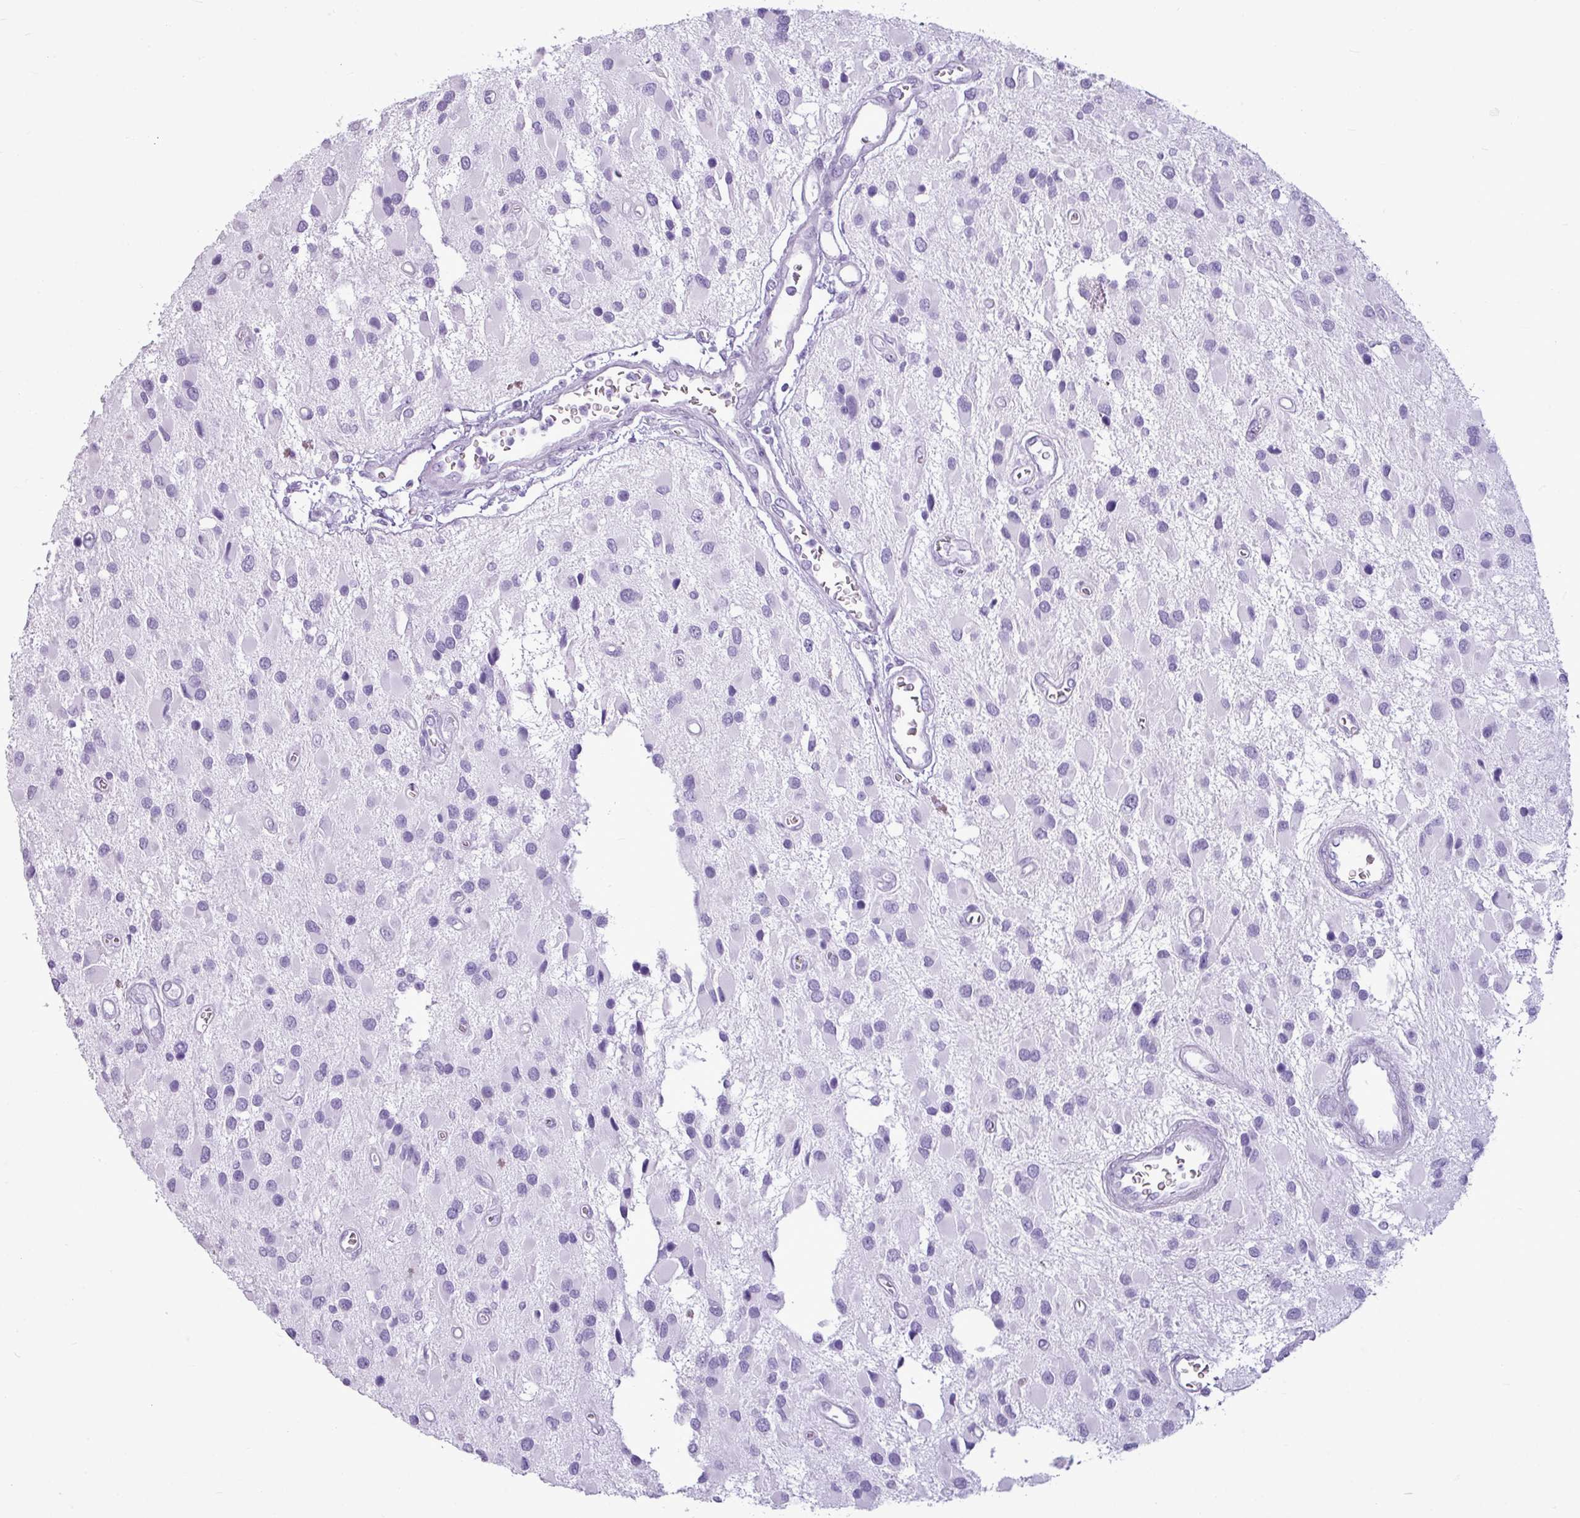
{"staining": {"intensity": "negative", "quantity": "none", "location": "none"}, "tissue": "glioma", "cell_type": "Tumor cells", "image_type": "cancer", "snomed": [{"axis": "morphology", "description": "Glioma, malignant, High grade"}, {"axis": "topography", "description": "Brain"}], "caption": "Immunohistochemical staining of human glioma exhibits no significant positivity in tumor cells.", "gene": "AMY1B", "patient": {"sex": "male", "age": 53}}